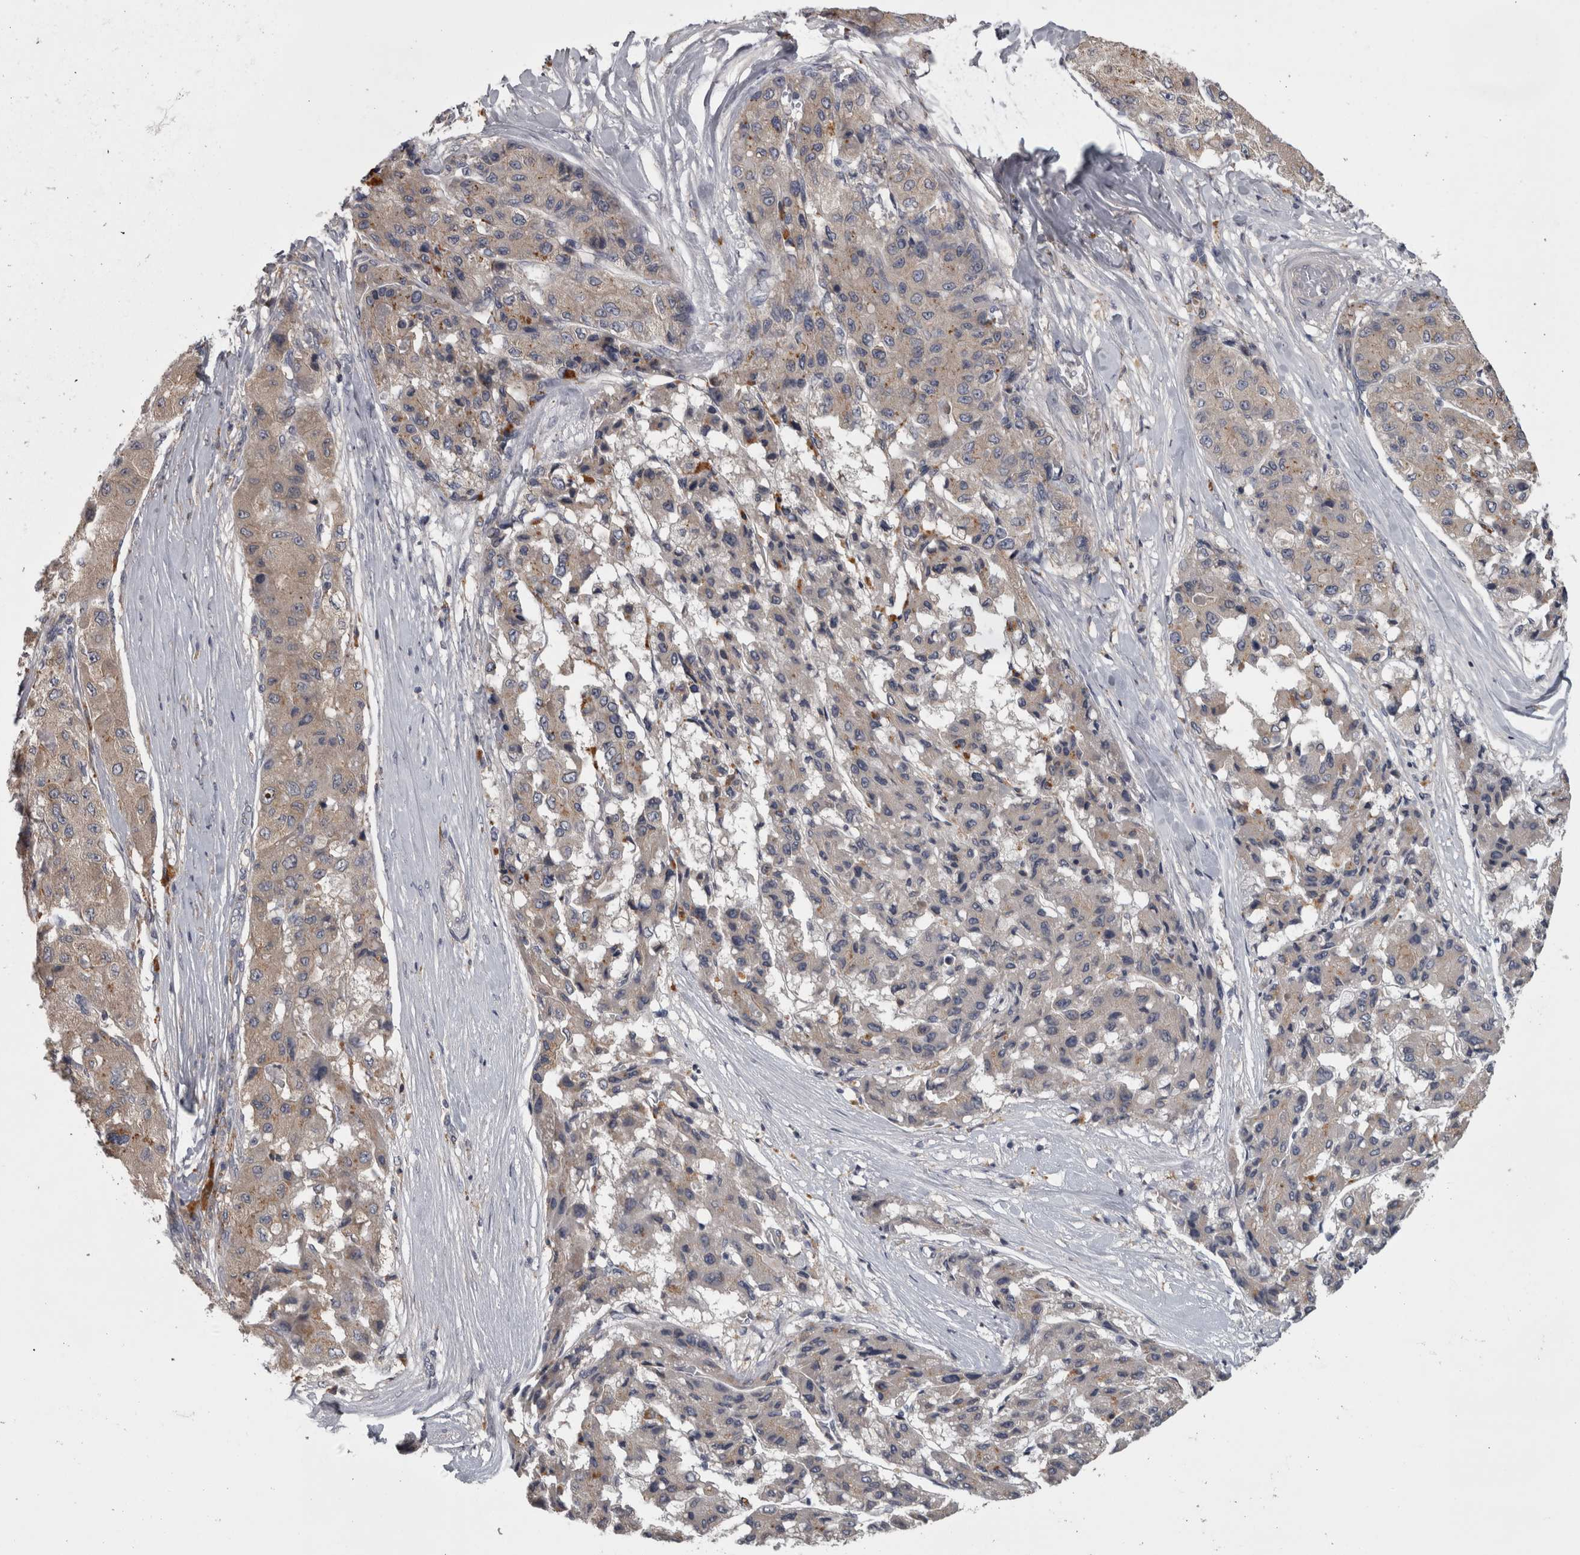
{"staining": {"intensity": "weak", "quantity": "<25%", "location": "cytoplasmic/membranous"}, "tissue": "liver cancer", "cell_type": "Tumor cells", "image_type": "cancer", "snomed": [{"axis": "morphology", "description": "Carcinoma, Hepatocellular, NOS"}, {"axis": "topography", "description": "Liver"}], "caption": "This histopathology image is of hepatocellular carcinoma (liver) stained with immunohistochemistry to label a protein in brown with the nuclei are counter-stained blue. There is no expression in tumor cells.", "gene": "PRKCI", "patient": {"sex": "male", "age": 80}}